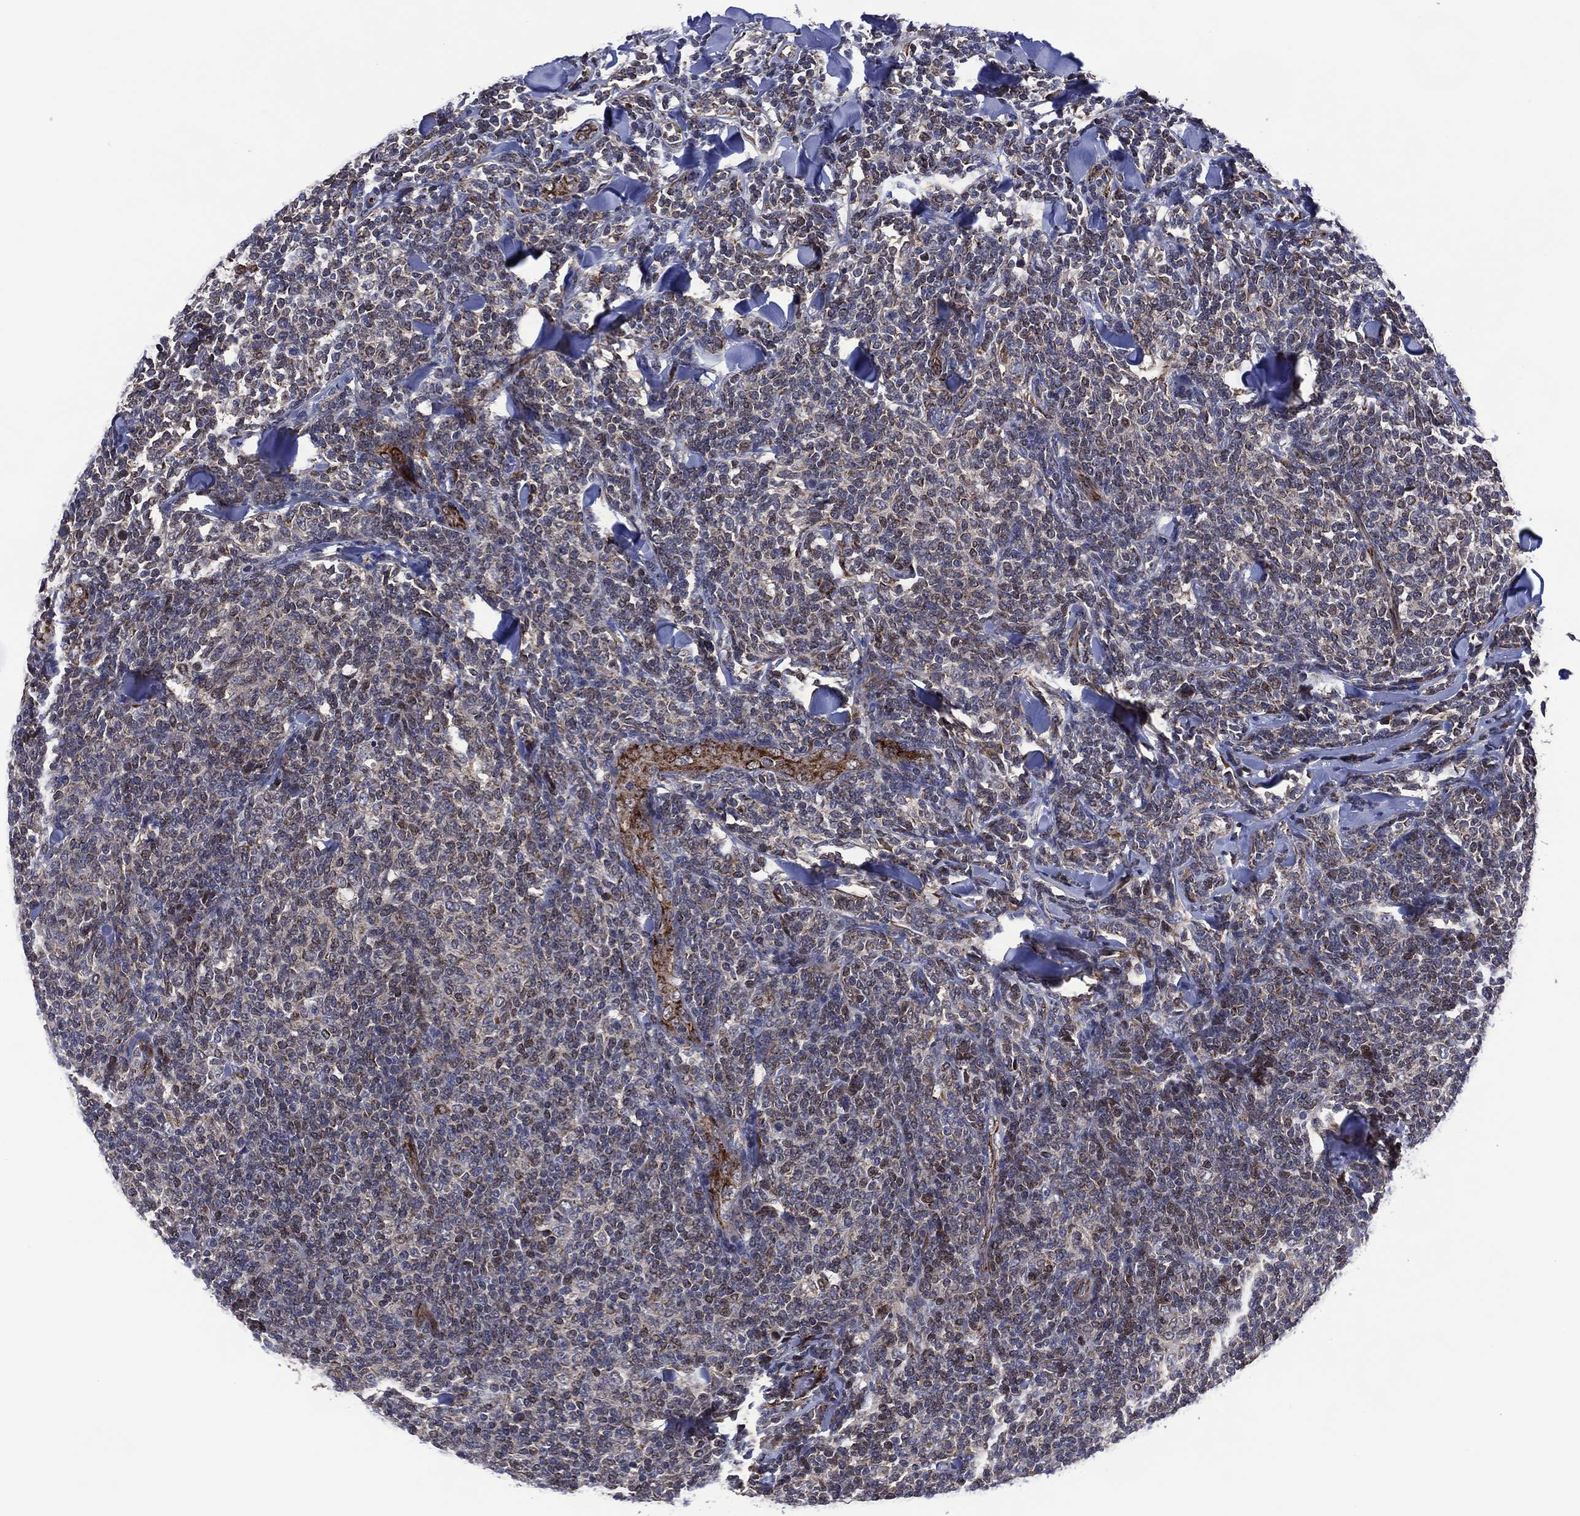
{"staining": {"intensity": "negative", "quantity": "none", "location": "none"}, "tissue": "lymphoma", "cell_type": "Tumor cells", "image_type": "cancer", "snomed": [{"axis": "morphology", "description": "Malignant lymphoma, non-Hodgkin's type, Low grade"}, {"axis": "topography", "description": "Lymph node"}], "caption": "High magnification brightfield microscopy of lymphoma stained with DAB (brown) and counterstained with hematoxylin (blue): tumor cells show no significant expression.", "gene": "HTD2", "patient": {"sex": "female", "age": 56}}